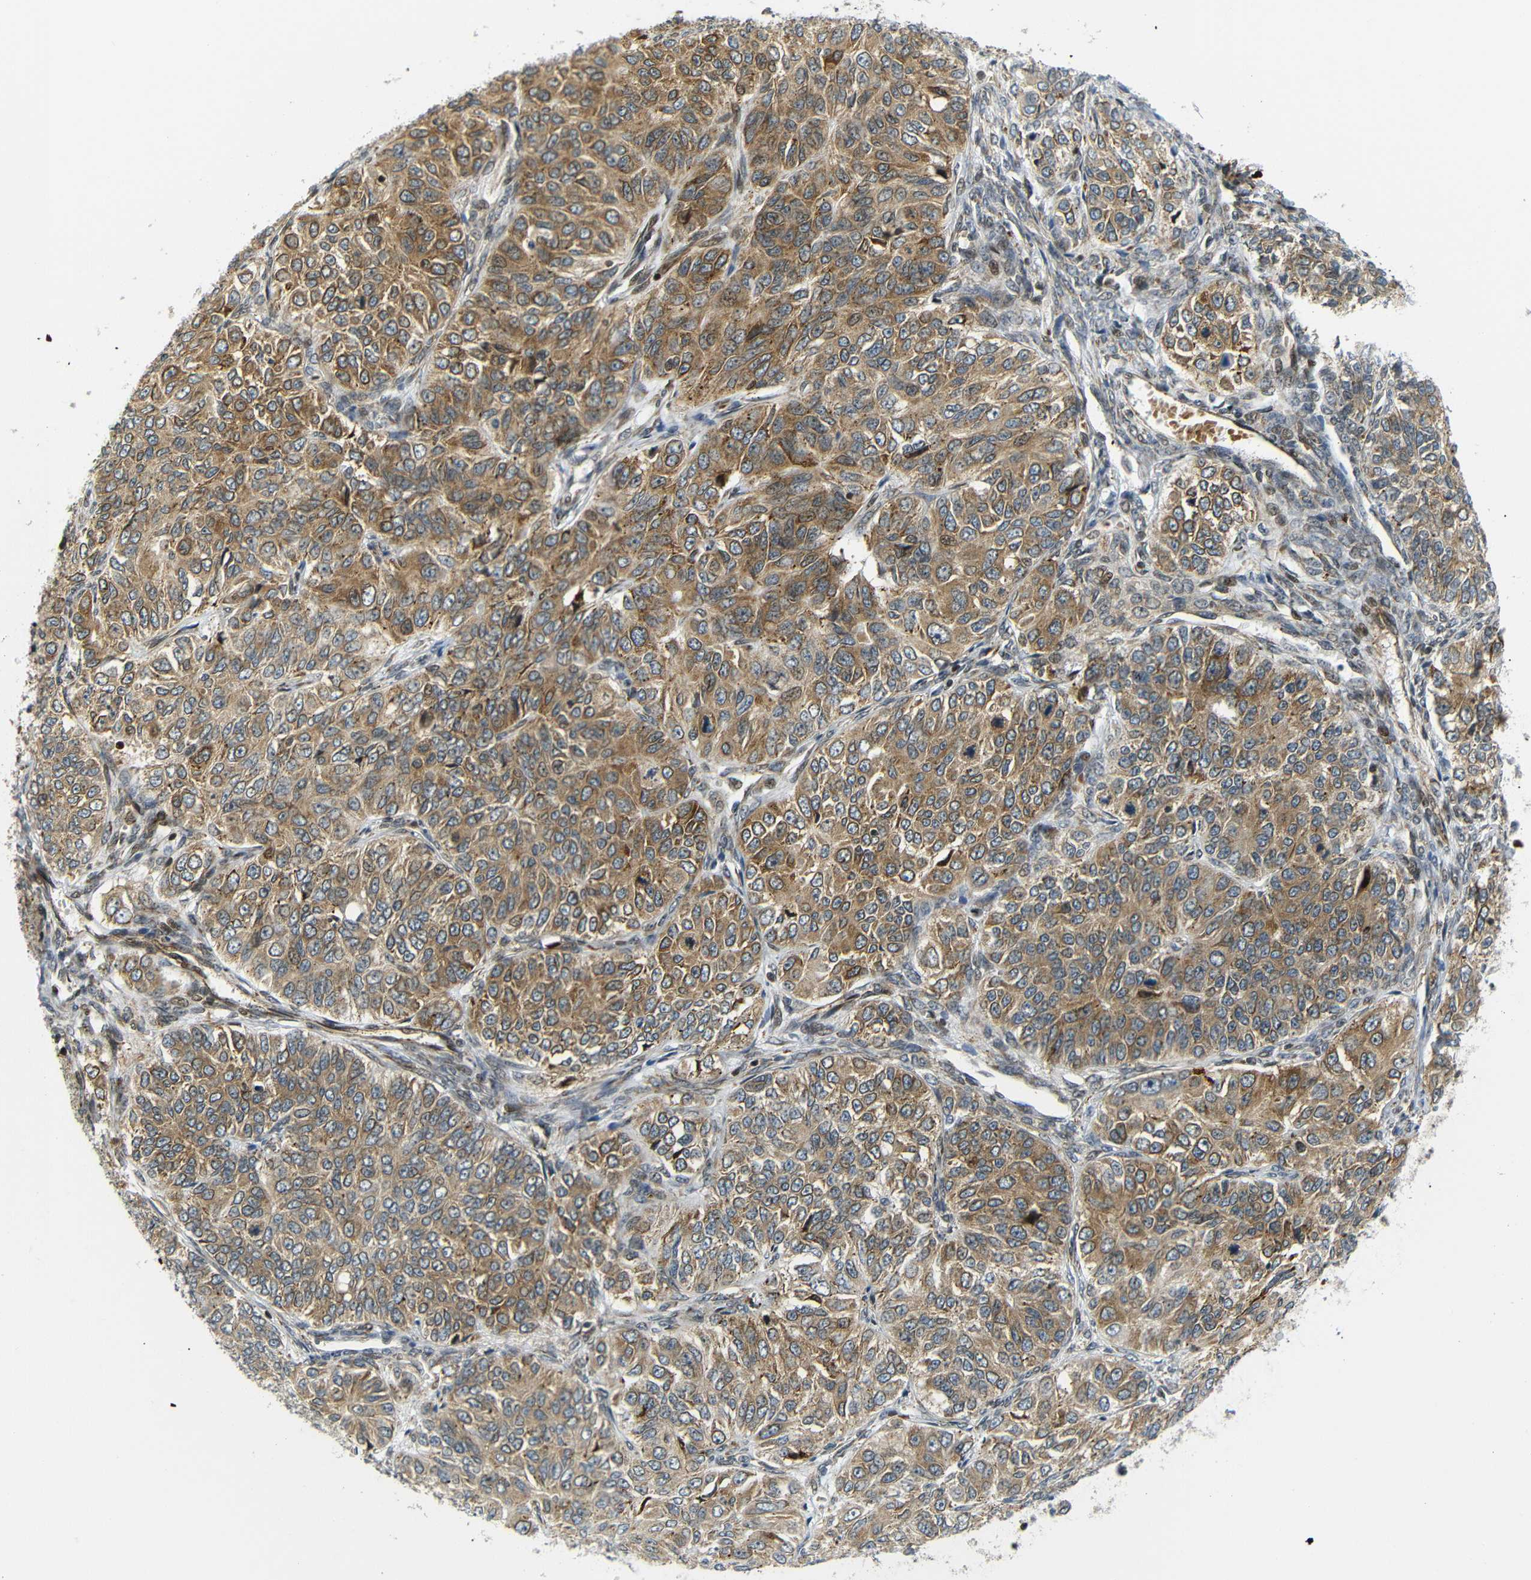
{"staining": {"intensity": "moderate", "quantity": ">75%", "location": "cytoplasmic/membranous"}, "tissue": "ovarian cancer", "cell_type": "Tumor cells", "image_type": "cancer", "snomed": [{"axis": "morphology", "description": "Carcinoma, endometroid"}, {"axis": "topography", "description": "Ovary"}], "caption": "Immunohistochemical staining of ovarian endometroid carcinoma demonstrates moderate cytoplasmic/membranous protein positivity in approximately >75% of tumor cells.", "gene": "SPCS2", "patient": {"sex": "female", "age": 51}}